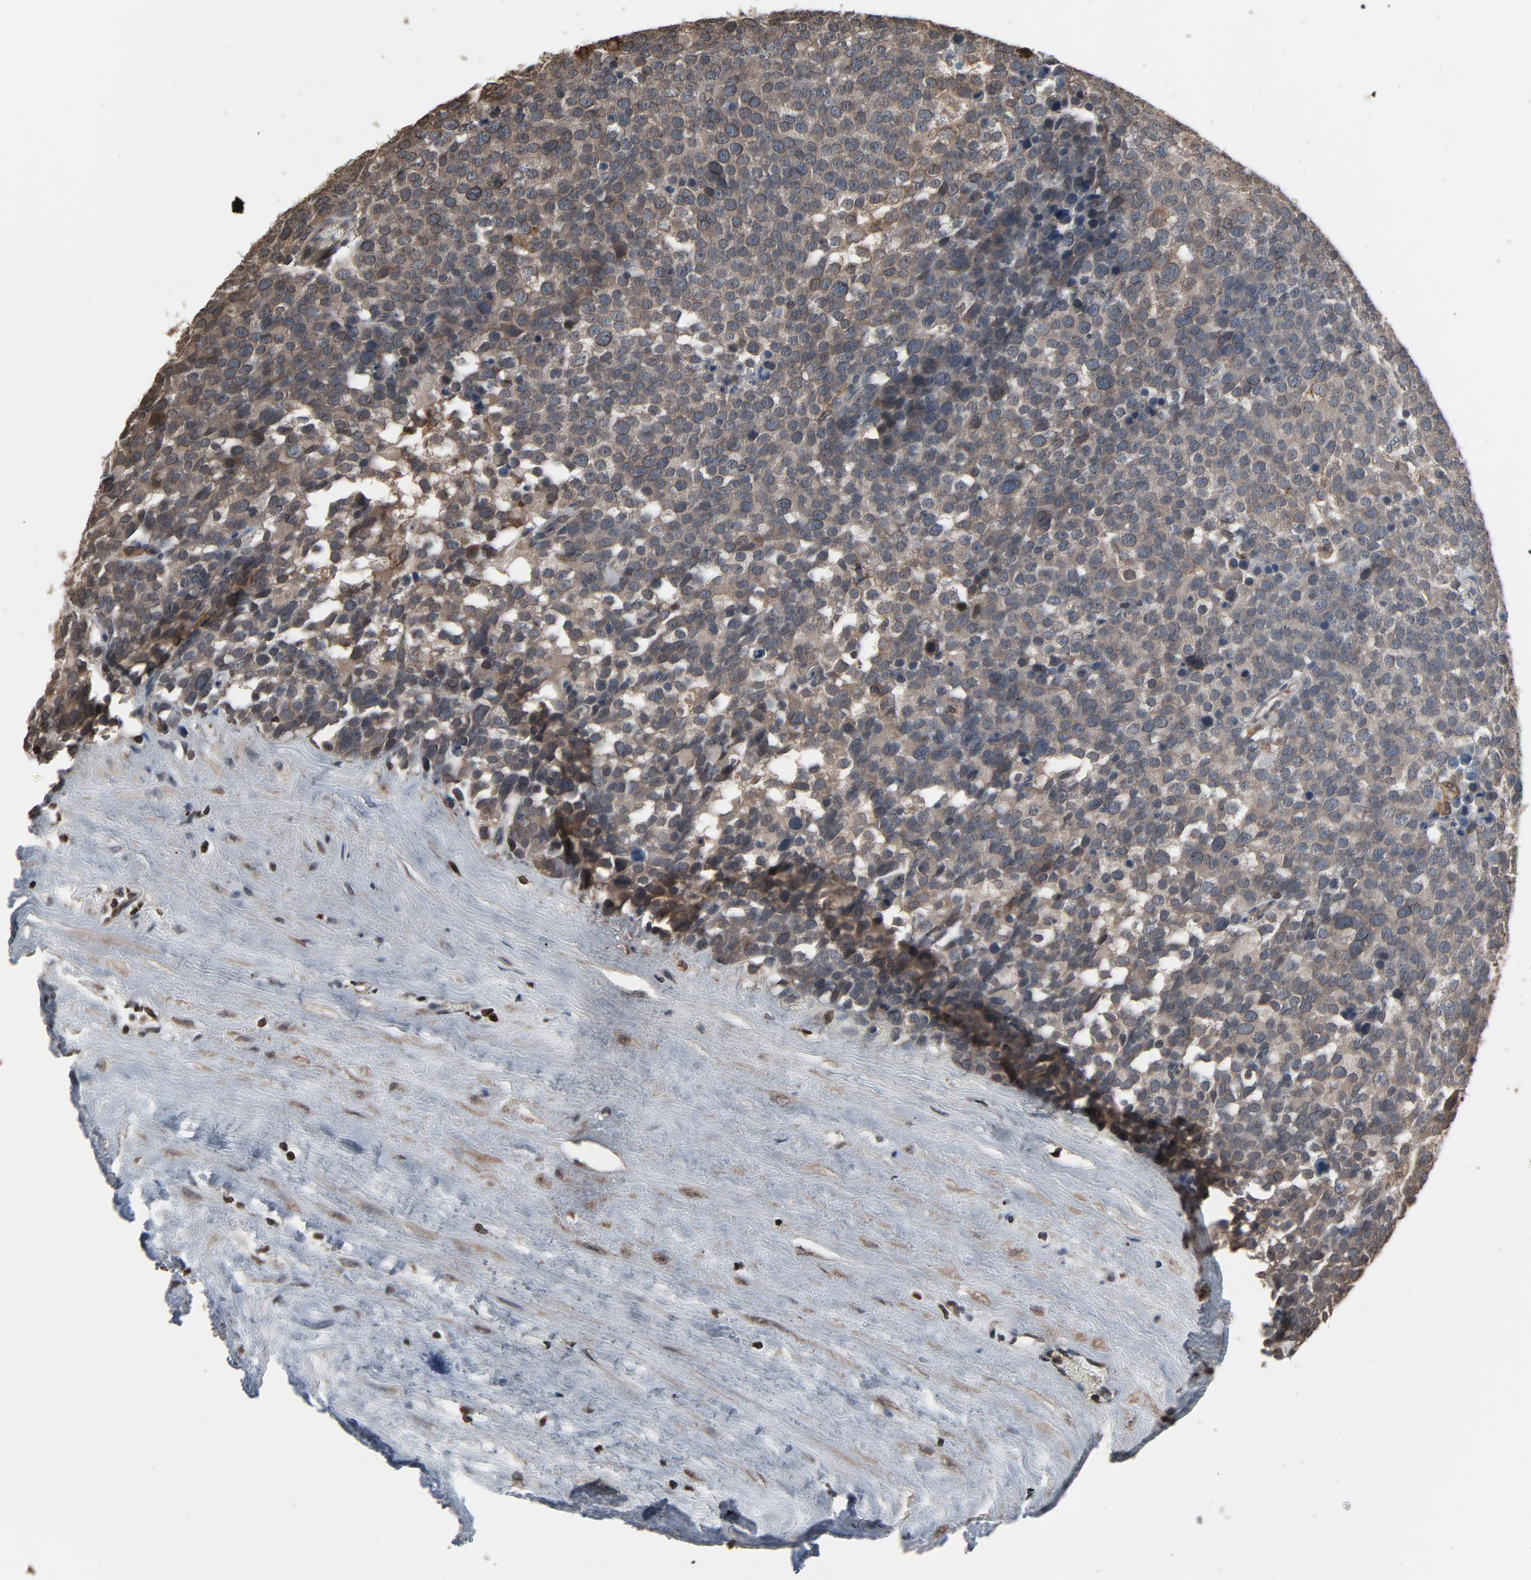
{"staining": {"intensity": "weak", "quantity": "<25%", "location": "cytoplasmic/membranous,nuclear"}, "tissue": "testis cancer", "cell_type": "Tumor cells", "image_type": "cancer", "snomed": [{"axis": "morphology", "description": "Seminoma, NOS"}, {"axis": "topography", "description": "Testis"}], "caption": "This is an IHC micrograph of human testis cancer (seminoma). There is no positivity in tumor cells.", "gene": "UBE2D1", "patient": {"sex": "male", "age": 71}}